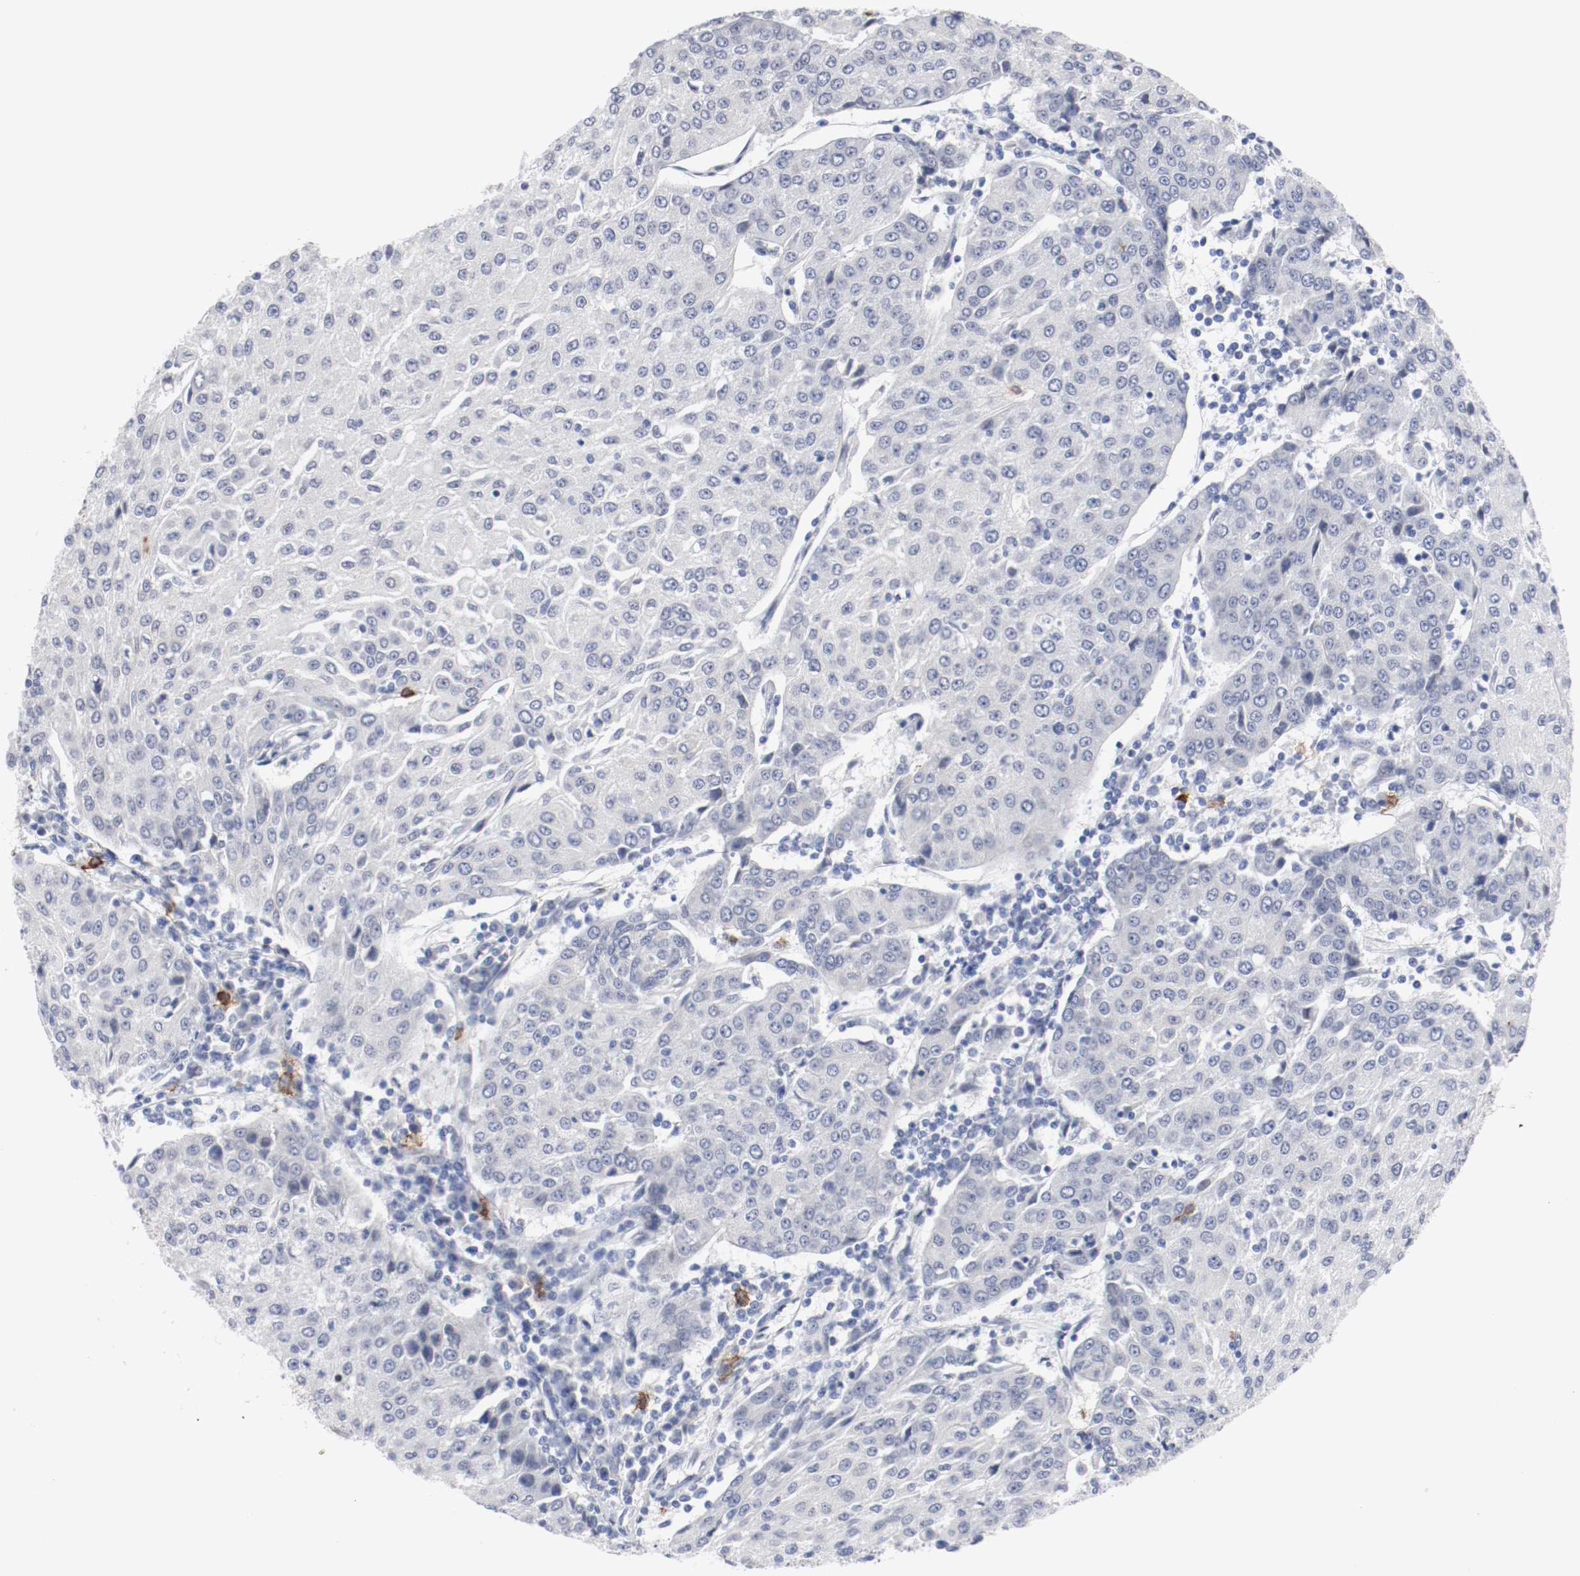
{"staining": {"intensity": "negative", "quantity": "none", "location": "none"}, "tissue": "urothelial cancer", "cell_type": "Tumor cells", "image_type": "cancer", "snomed": [{"axis": "morphology", "description": "Urothelial carcinoma, High grade"}, {"axis": "topography", "description": "Urinary bladder"}], "caption": "Immunohistochemical staining of human urothelial carcinoma (high-grade) exhibits no significant positivity in tumor cells. The staining is performed using DAB (3,3'-diaminobenzidine) brown chromogen with nuclei counter-stained in using hematoxylin.", "gene": "KIT", "patient": {"sex": "female", "age": 85}}